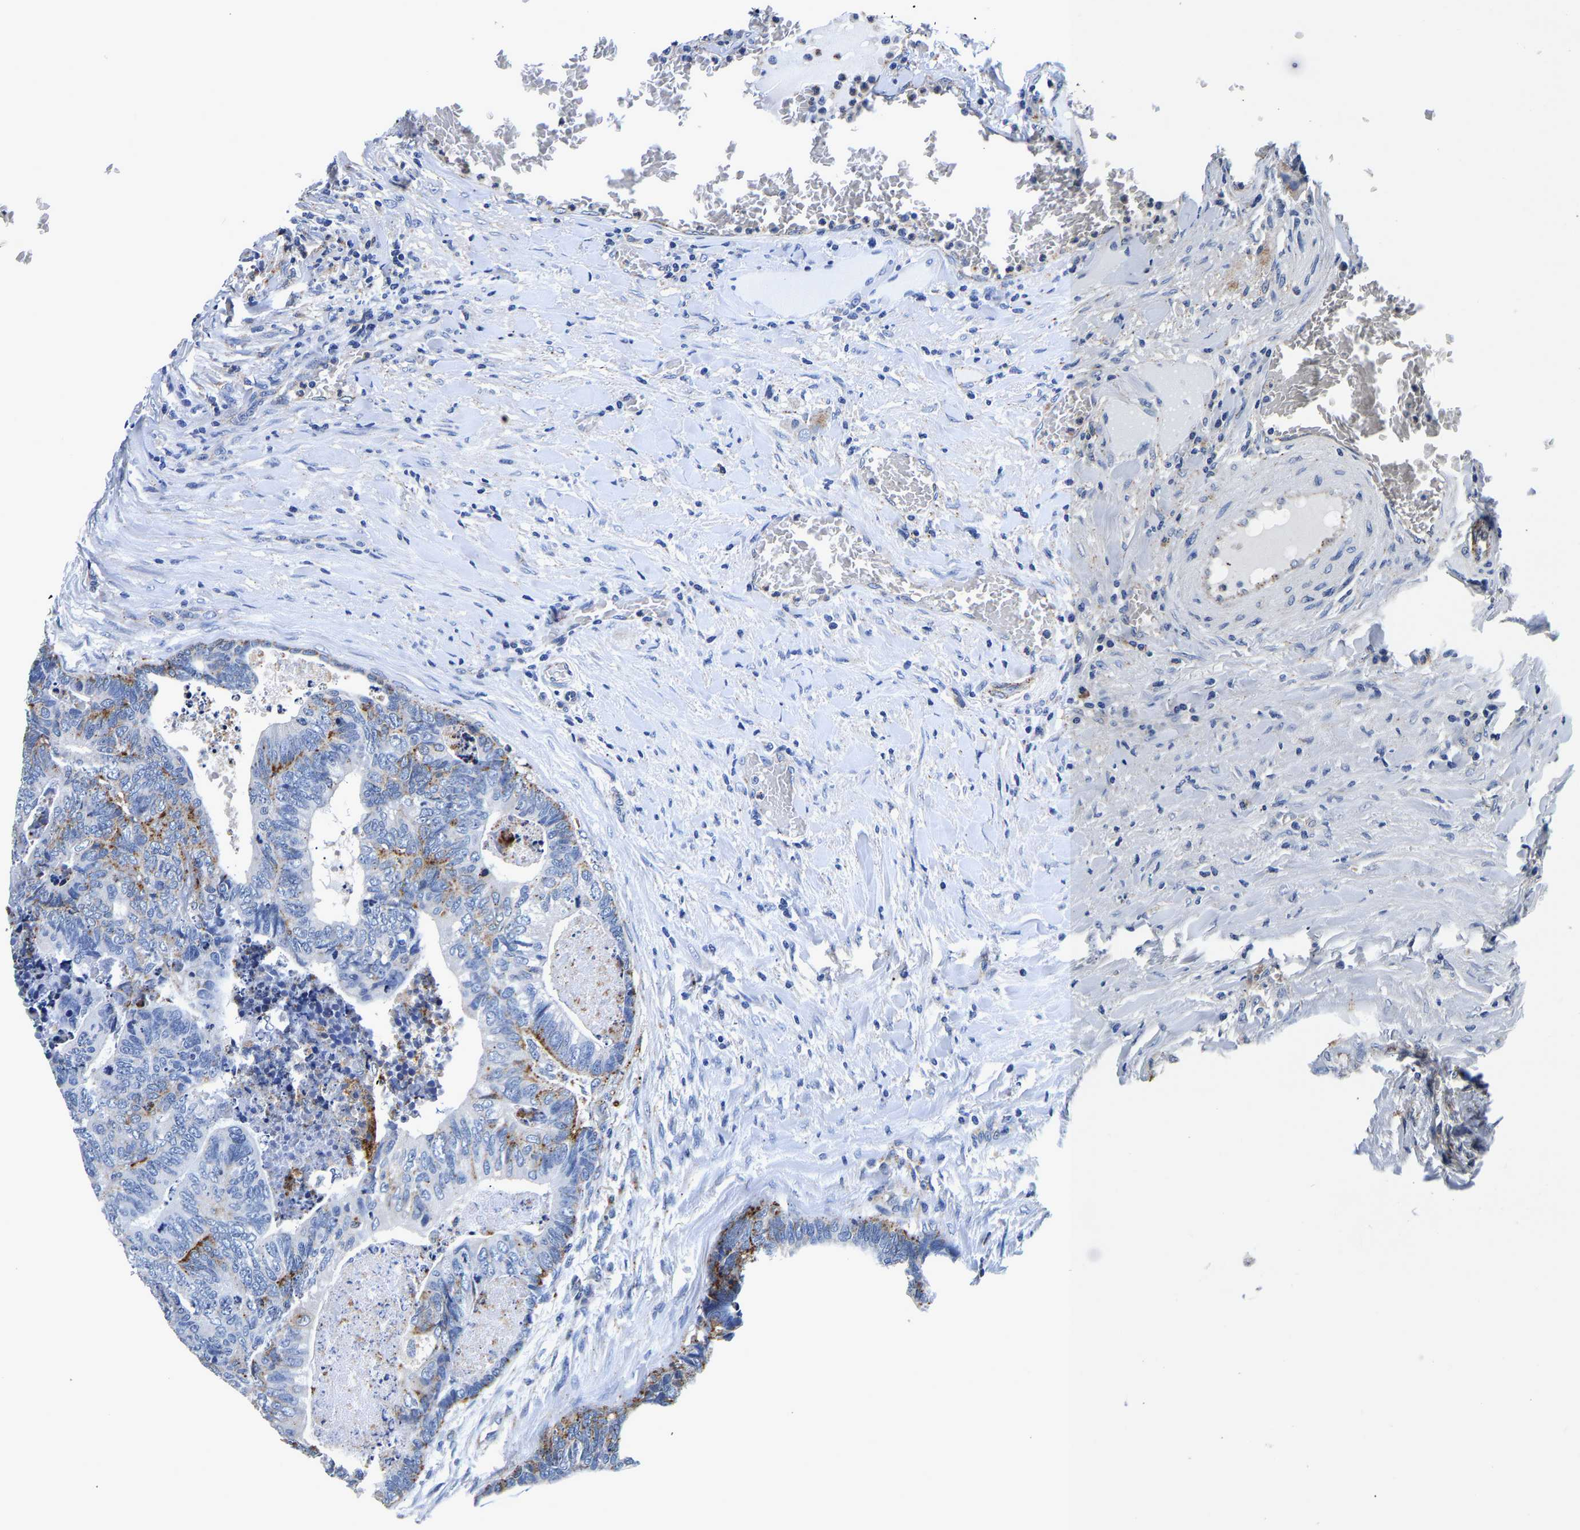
{"staining": {"intensity": "negative", "quantity": "none", "location": "none"}, "tissue": "colorectal cancer", "cell_type": "Tumor cells", "image_type": "cancer", "snomed": [{"axis": "morphology", "description": "Adenocarcinoma, NOS"}, {"axis": "topography", "description": "Colon"}], "caption": "IHC image of human colorectal cancer stained for a protein (brown), which exhibits no expression in tumor cells.", "gene": "GRN", "patient": {"sex": "female", "age": 67}}